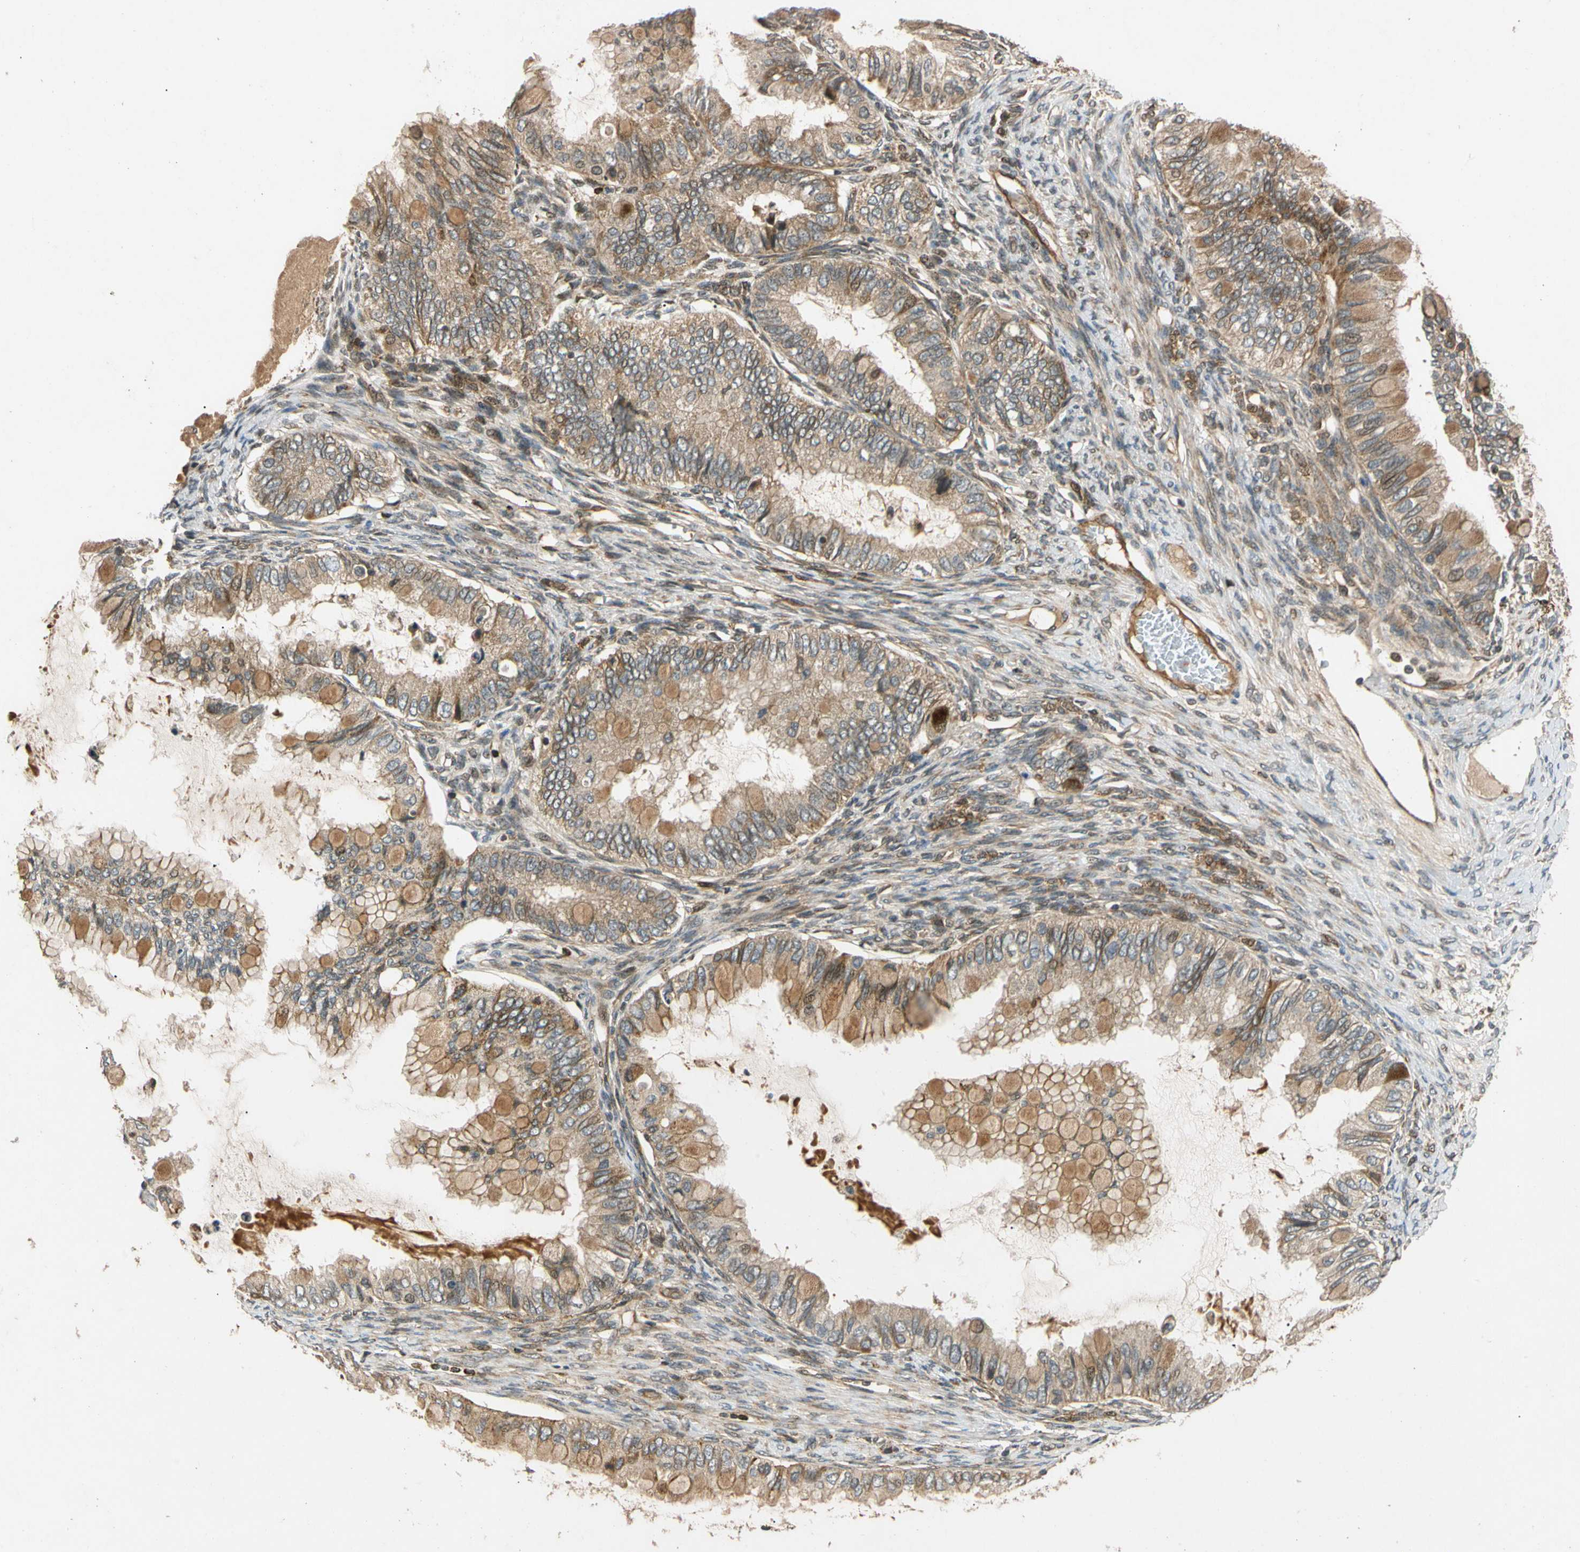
{"staining": {"intensity": "moderate", "quantity": ">75%", "location": "cytoplasmic/membranous"}, "tissue": "ovarian cancer", "cell_type": "Tumor cells", "image_type": "cancer", "snomed": [{"axis": "morphology", "description": "Cystadenocarcinoma, mucinous, NOS"}, {"axis": "topography", "description": "Ovary"}], "caption": "Immunohistochemical staining of ovarian mucinous cystadenocarcinoma demonstrates moderate cytoplasmic/membranous protein positivity in about >75% of tumor cells.", "gene": "MRPS22", "patient": {"sex": "female", "age": 80}}